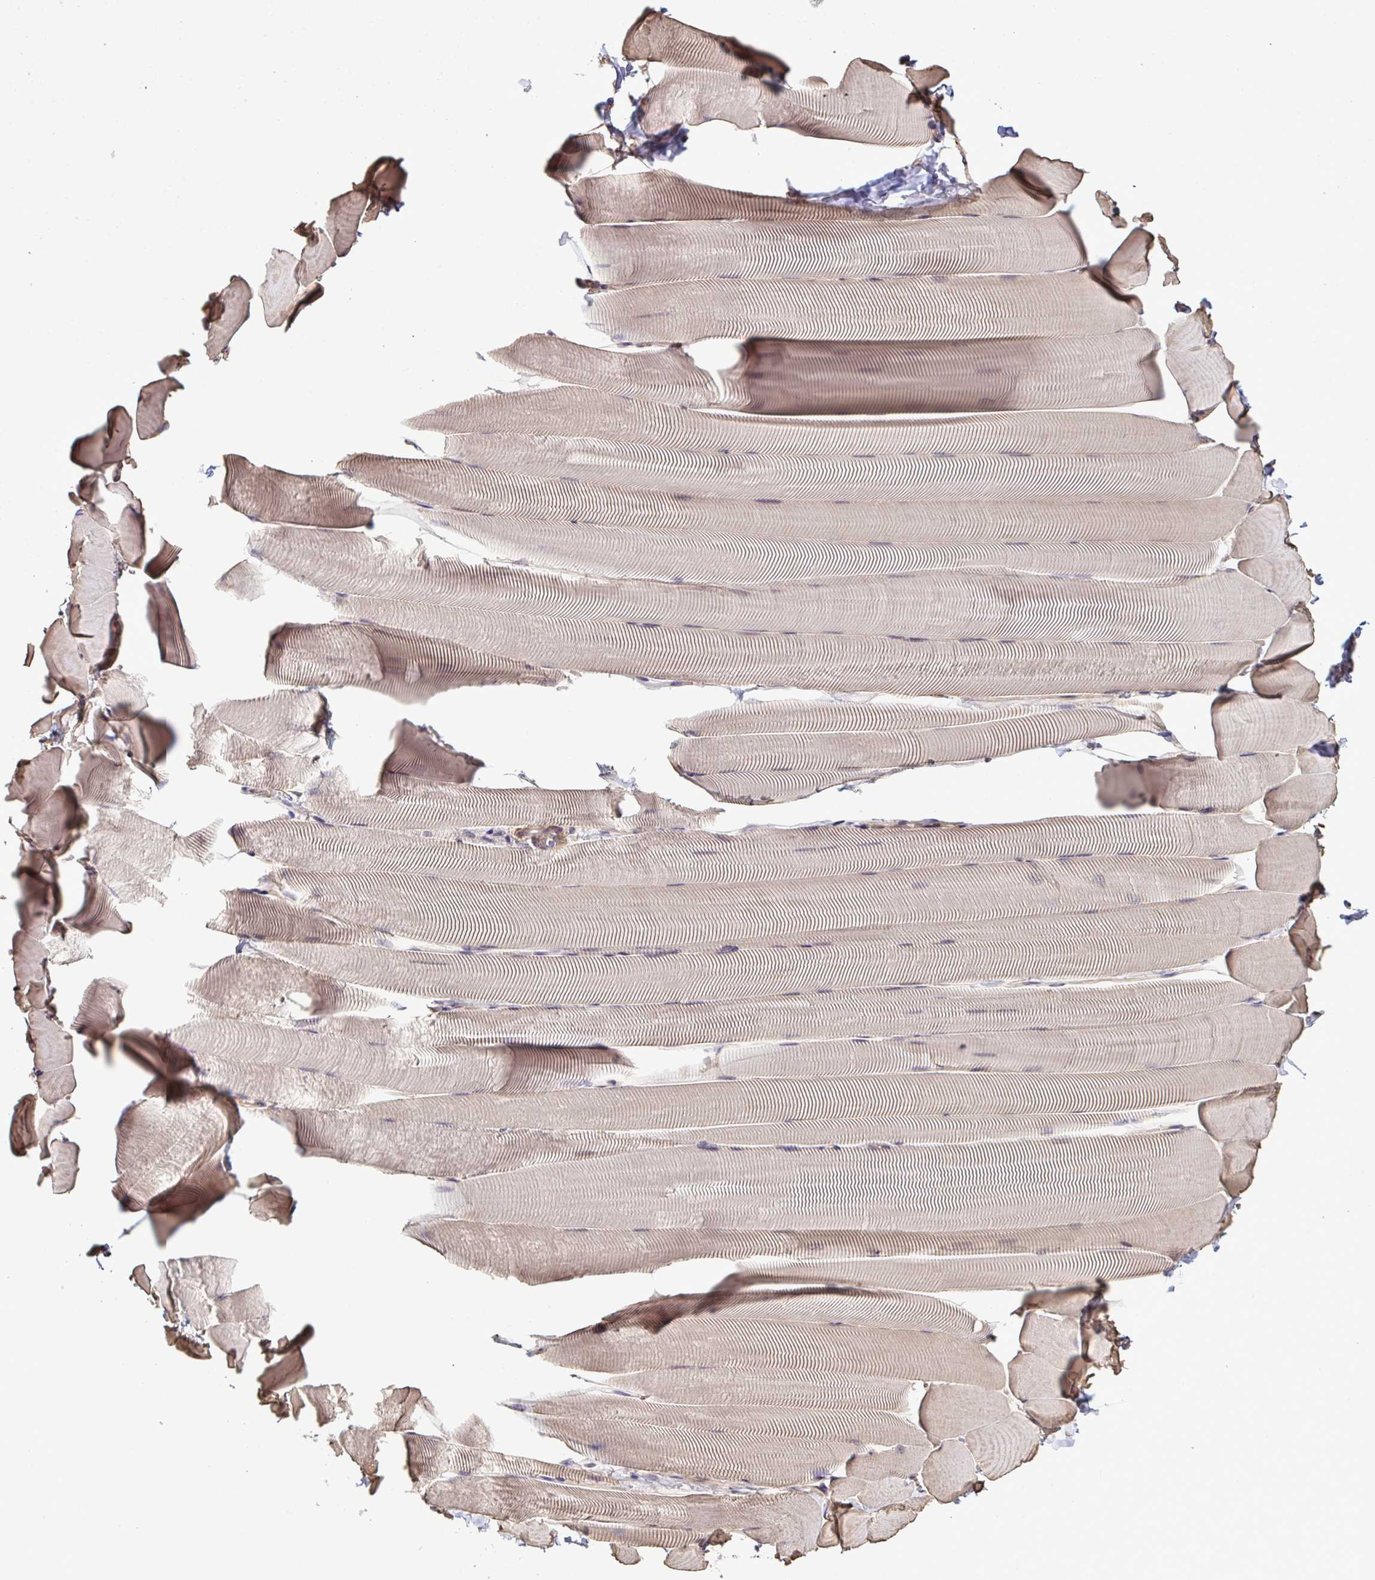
{"staining": {"intensity": "moderate", "quantity": ">75%", "location": "cytoplasmic/membranous"}, "tissue": "skeletal muscle", "cell_type": "Myocytes", "image_type": "normal", "snomed": [{"axis": "morphology", "description": "Normal tissue, NOS"}, {"axis": "topography", "description": "Skeletal muscle"}], "caption": "Immunohistochemistry micrograph of unremarkable human skeletal muscle stained for a protein (brown), which demonstrates medium levels of moderate cytoplasmic/membranous expression in approximately >75% of myocytes.", "gene": "CMPK1", "patient": {"sex": "male", "age": 25}}